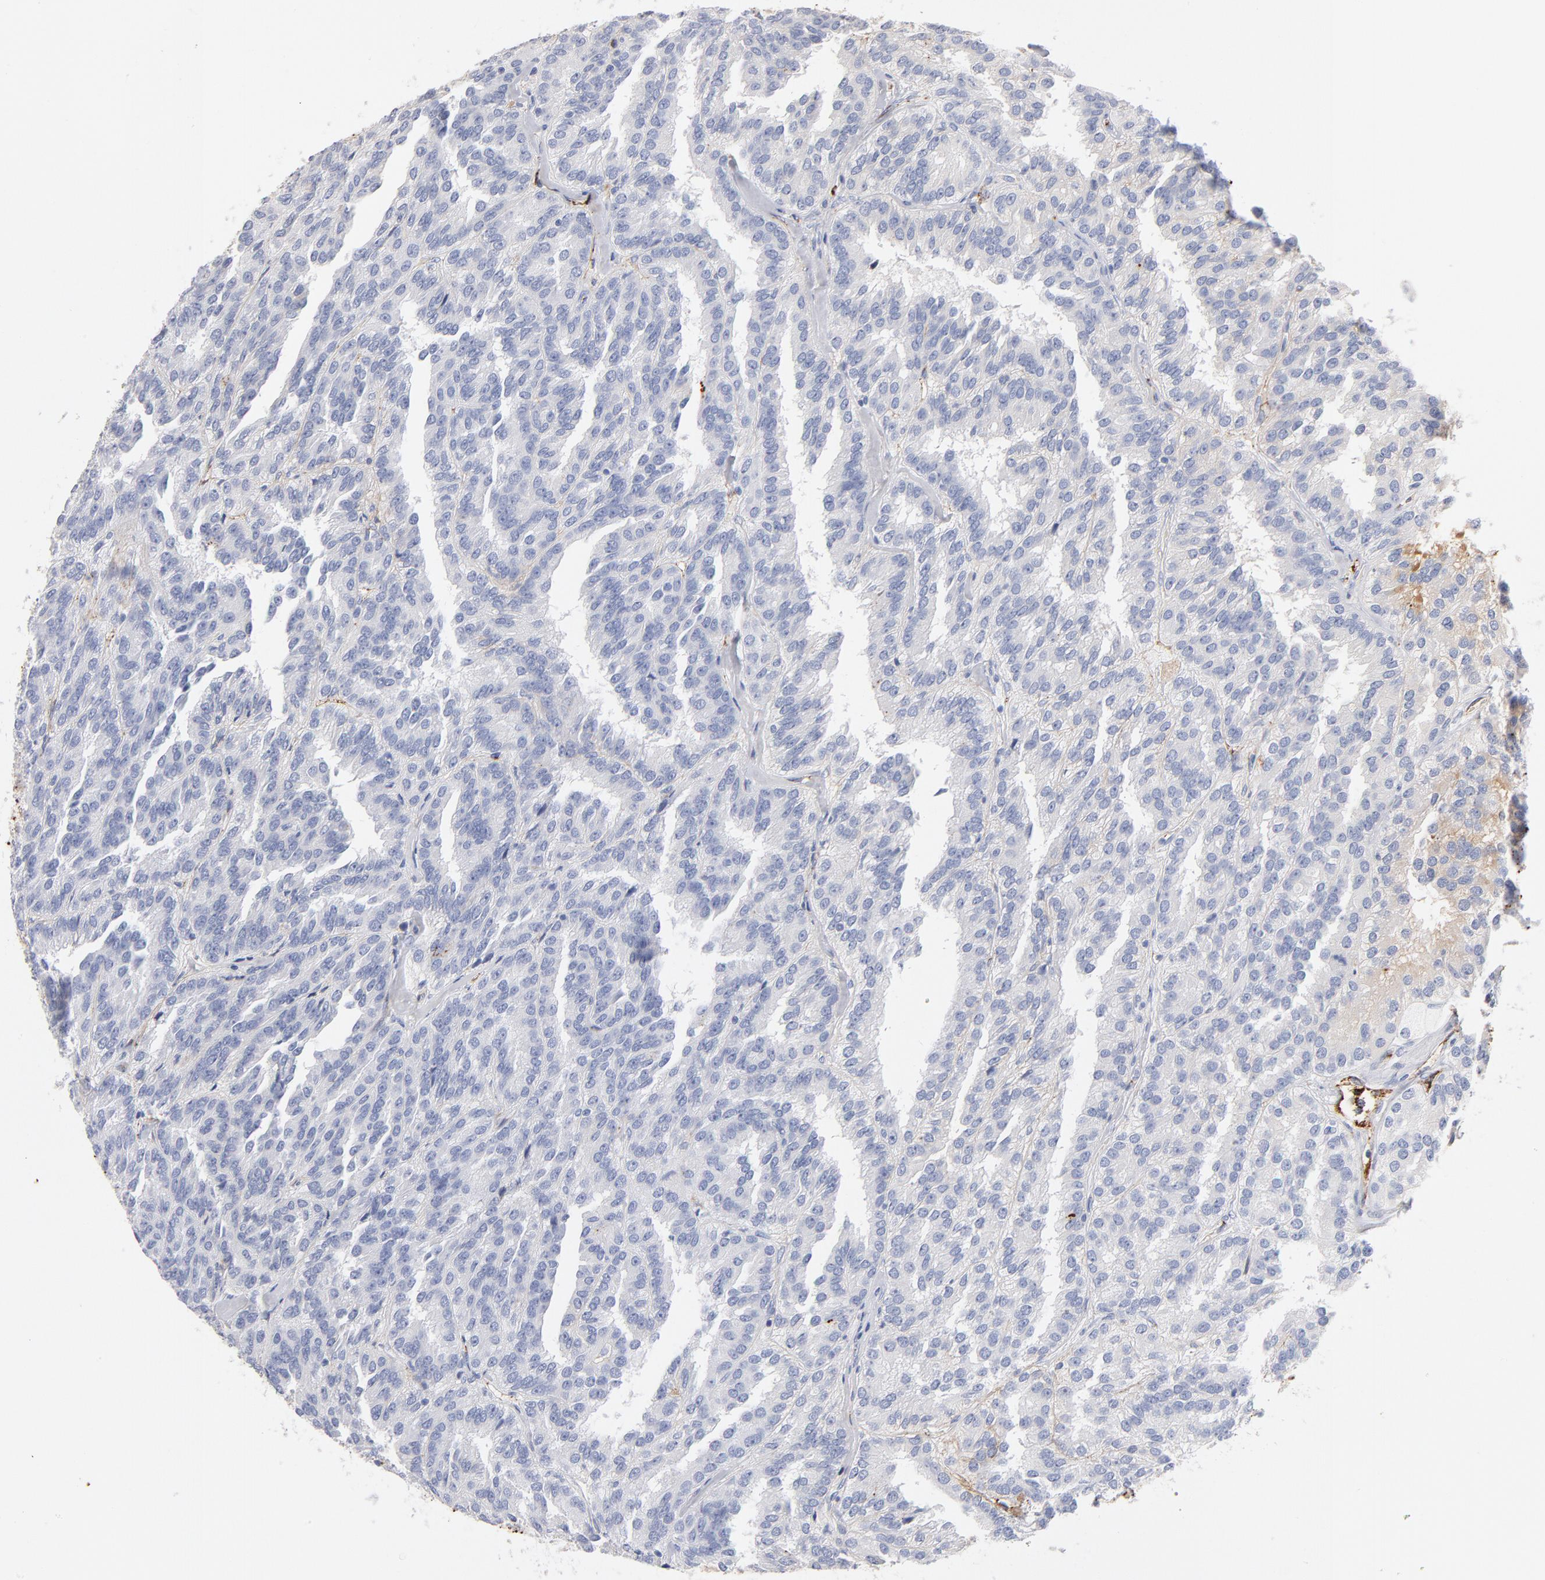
{"staining": {"intensity": "negative", "quantity": "none", "location": "none"}, "tissue": "renal cancer", "cell_type": "Tumor cells", "image_type": "cancer", "snomed": [{"axis": "morphology", "description": "Adenocarcinoma, NOS"}, {"axis": "topography", "description": "Kidney"}], "caption": "A micrograph of human renal cancer (adenocarcinoma) is negative for staining in tumor cells.", "gene": "PLAT", "patient": {"sex": "male", "age": 46}}